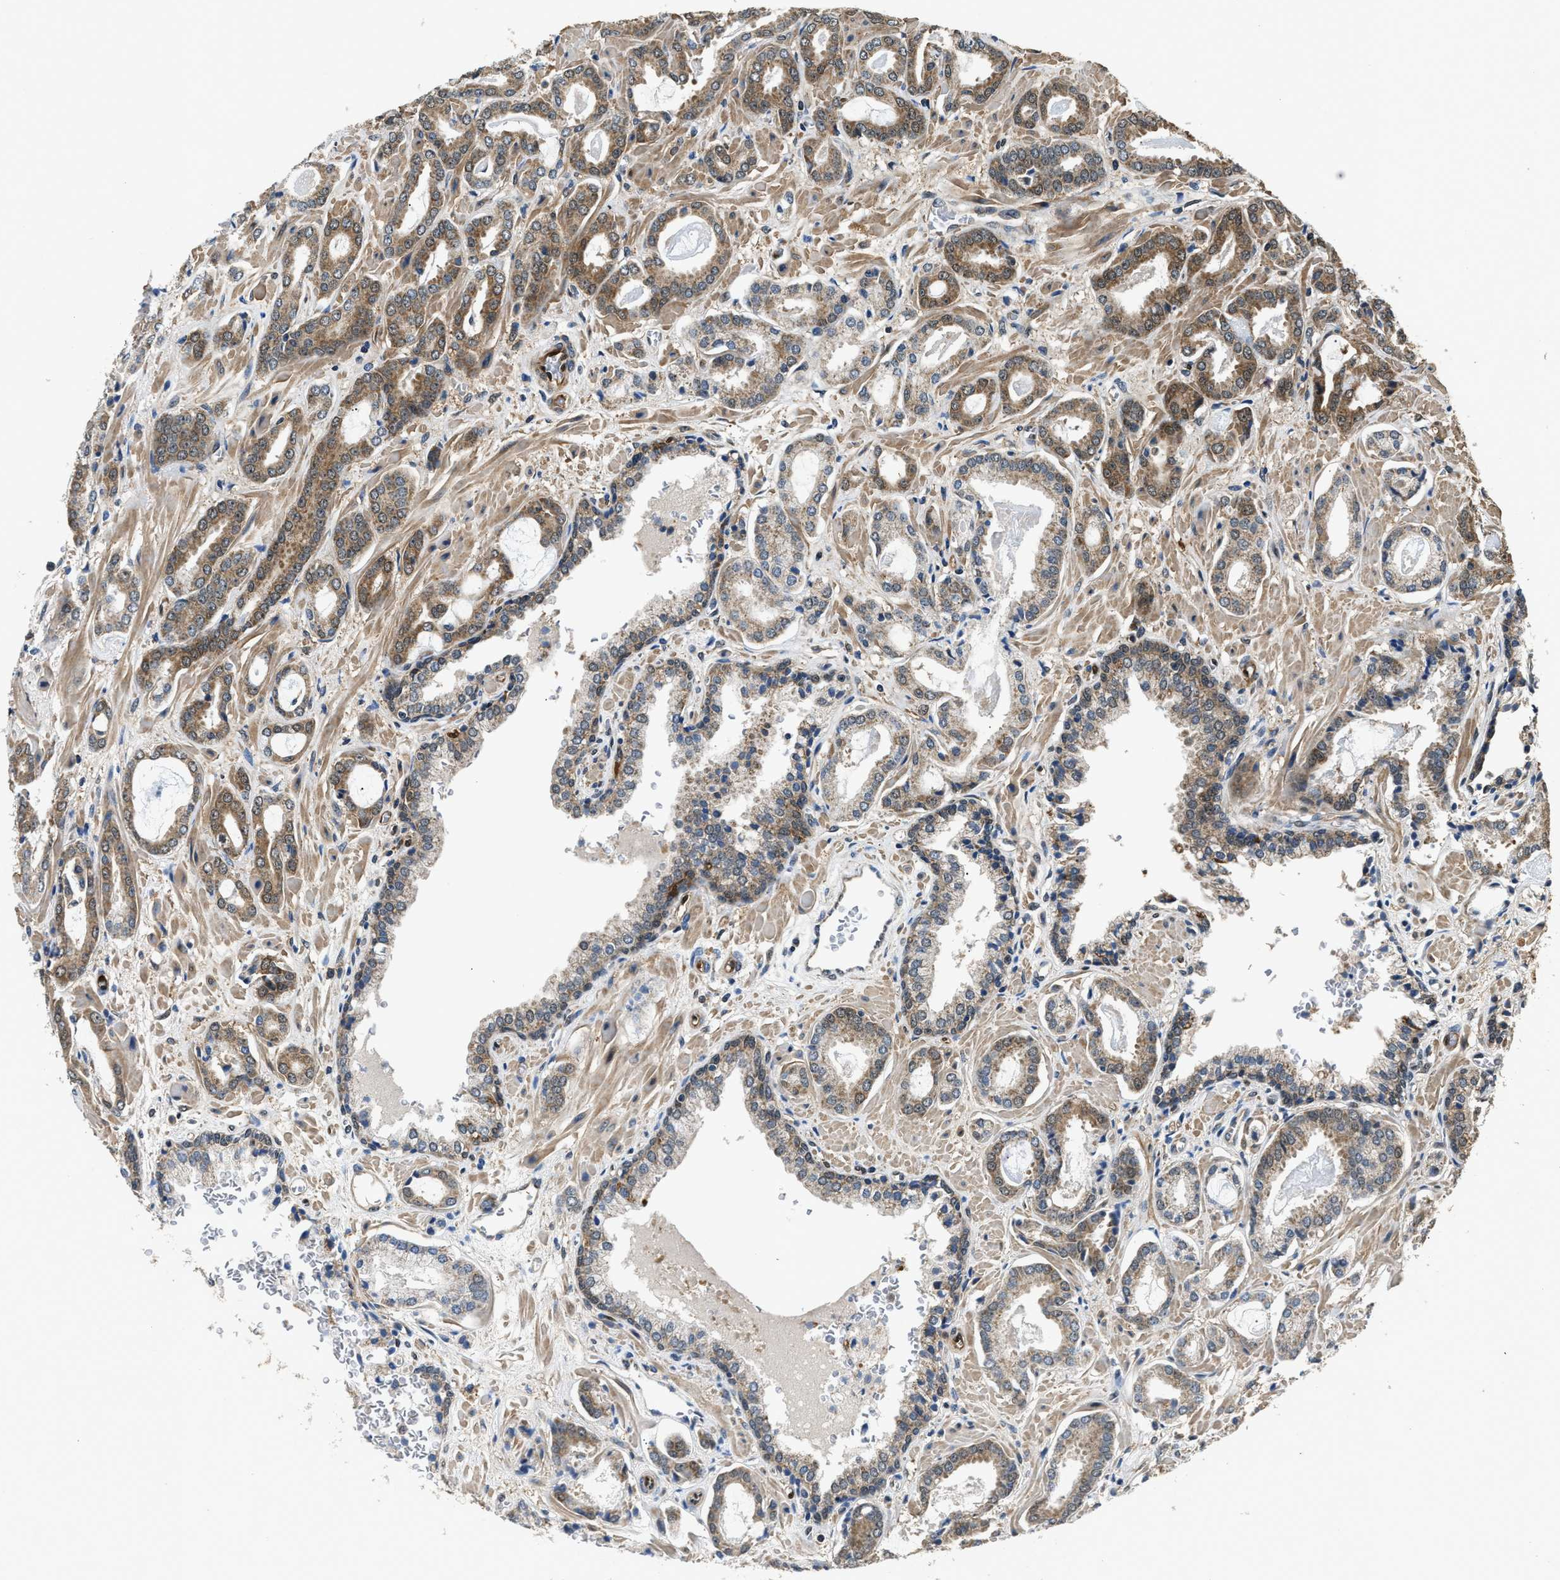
{"staining": {"intensity": "moderate", "quantity": ">75%", "location": "cytoplasmic/membranous"}, "tissue": "prostate cancer", "cell_type": "Tumor cells", "image_type": "cancer", "snomed": [{"axis": "morphology", "description": "Adenocarcinoma, Low grade"}, {"axis": "topography", "description": "Prostate"}], "caption": "Brown immunohistochemical staining in human prostate adenocarcinoma (low-grade) exhibits moderate cytoplasmic/membranous expression in about >75% of tumor cells.", "gene": "PPA1", "patient": {"sex": "male", "age": 53}}